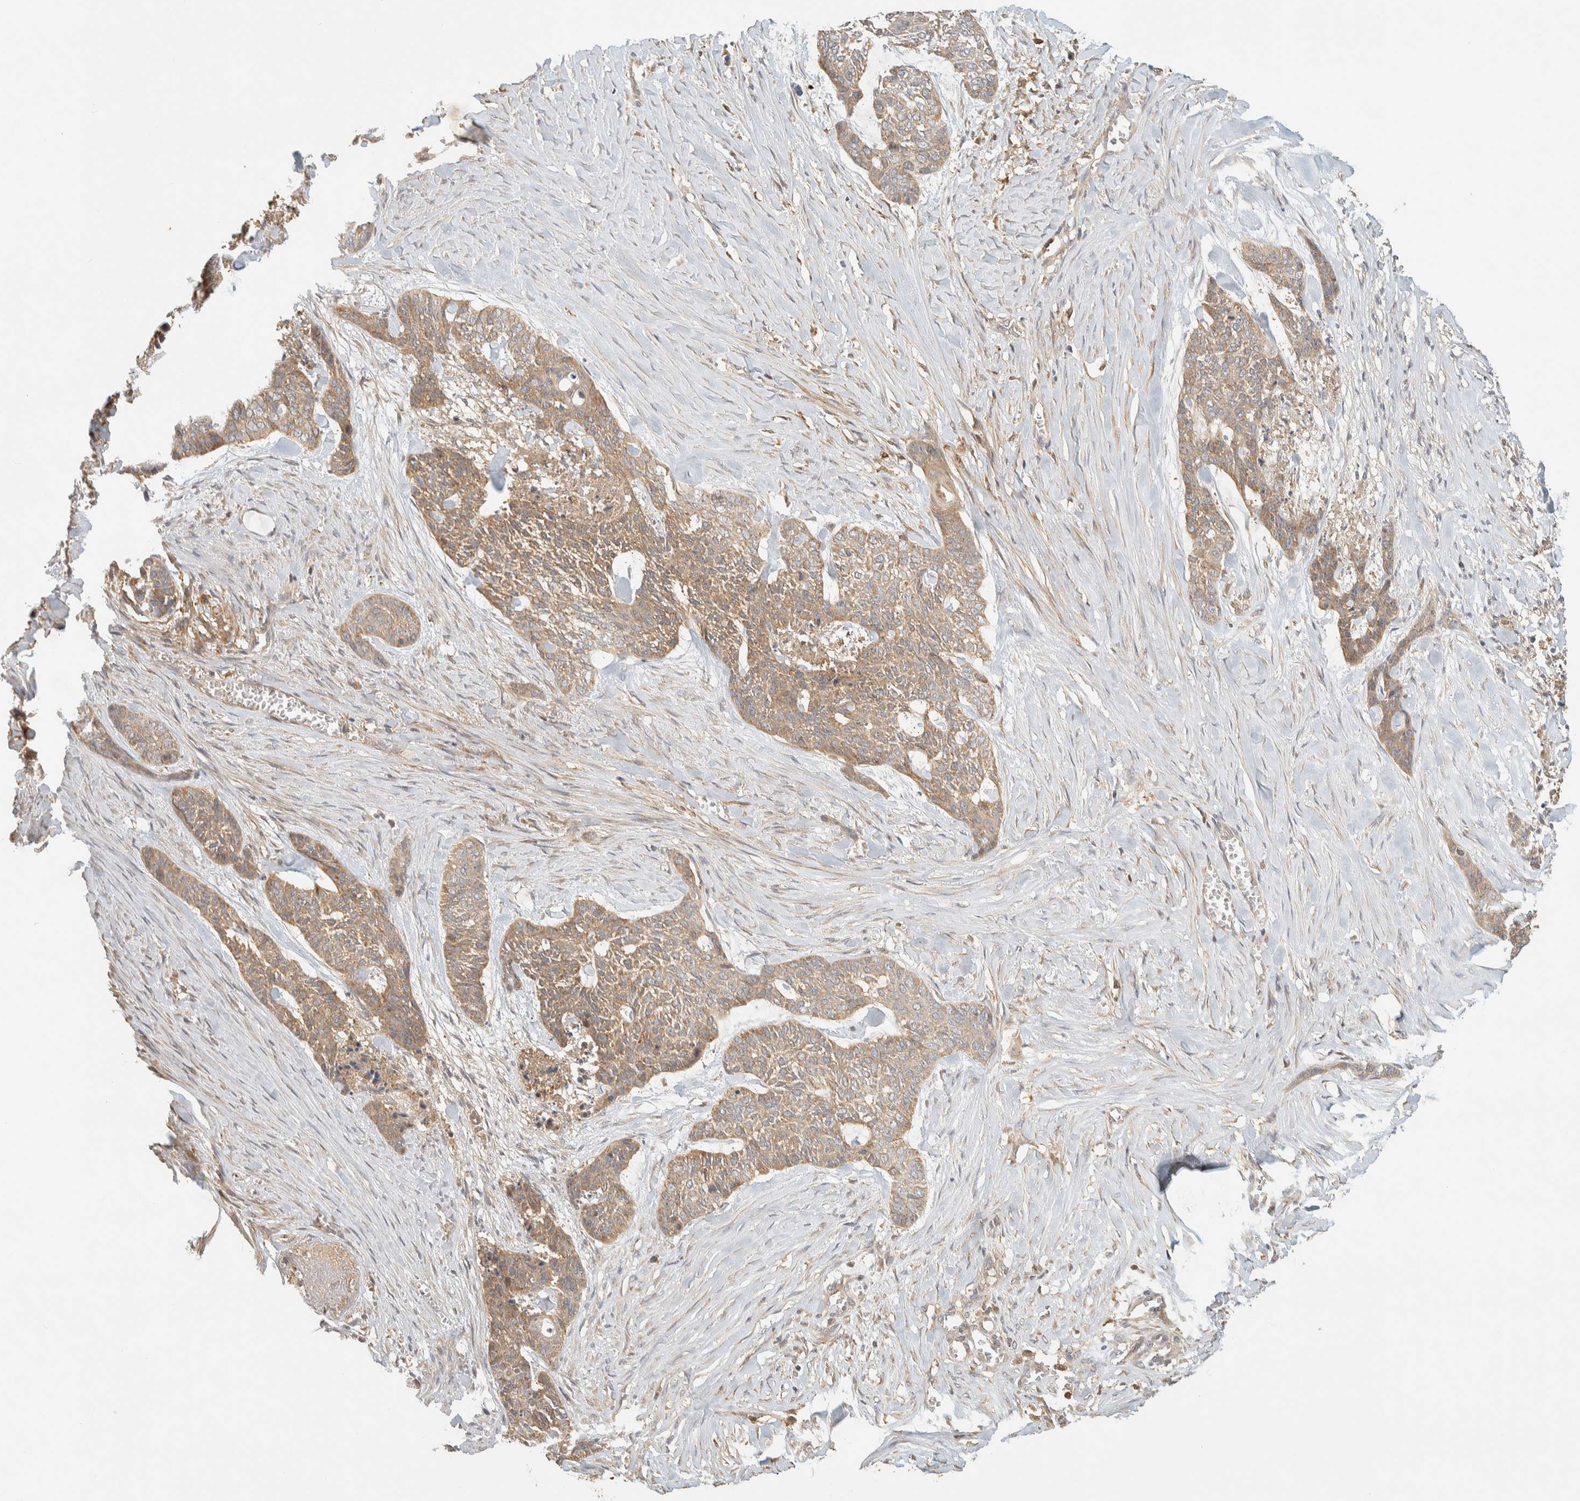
{"staining": {"intensity": "weak", "quantity": ">75%", "location": "cytoplasmic/membranous"}, "tissue": "skin cancer", "cell_type": "Tumor cells", "image_type": "cancer", "snomed": [{"axis": "morphology", "description": "Basal cell carcinoma"}, {"axis": "topography", "description": "Skin"}], "caption": "A low amount of weak cytoplasmic/membranous expression is seen in about >75% of tumor cells in skin basal cell carcinoma tissue.", "gene": "TMEM192", "patient": {"sex": "female", "age": 64}}